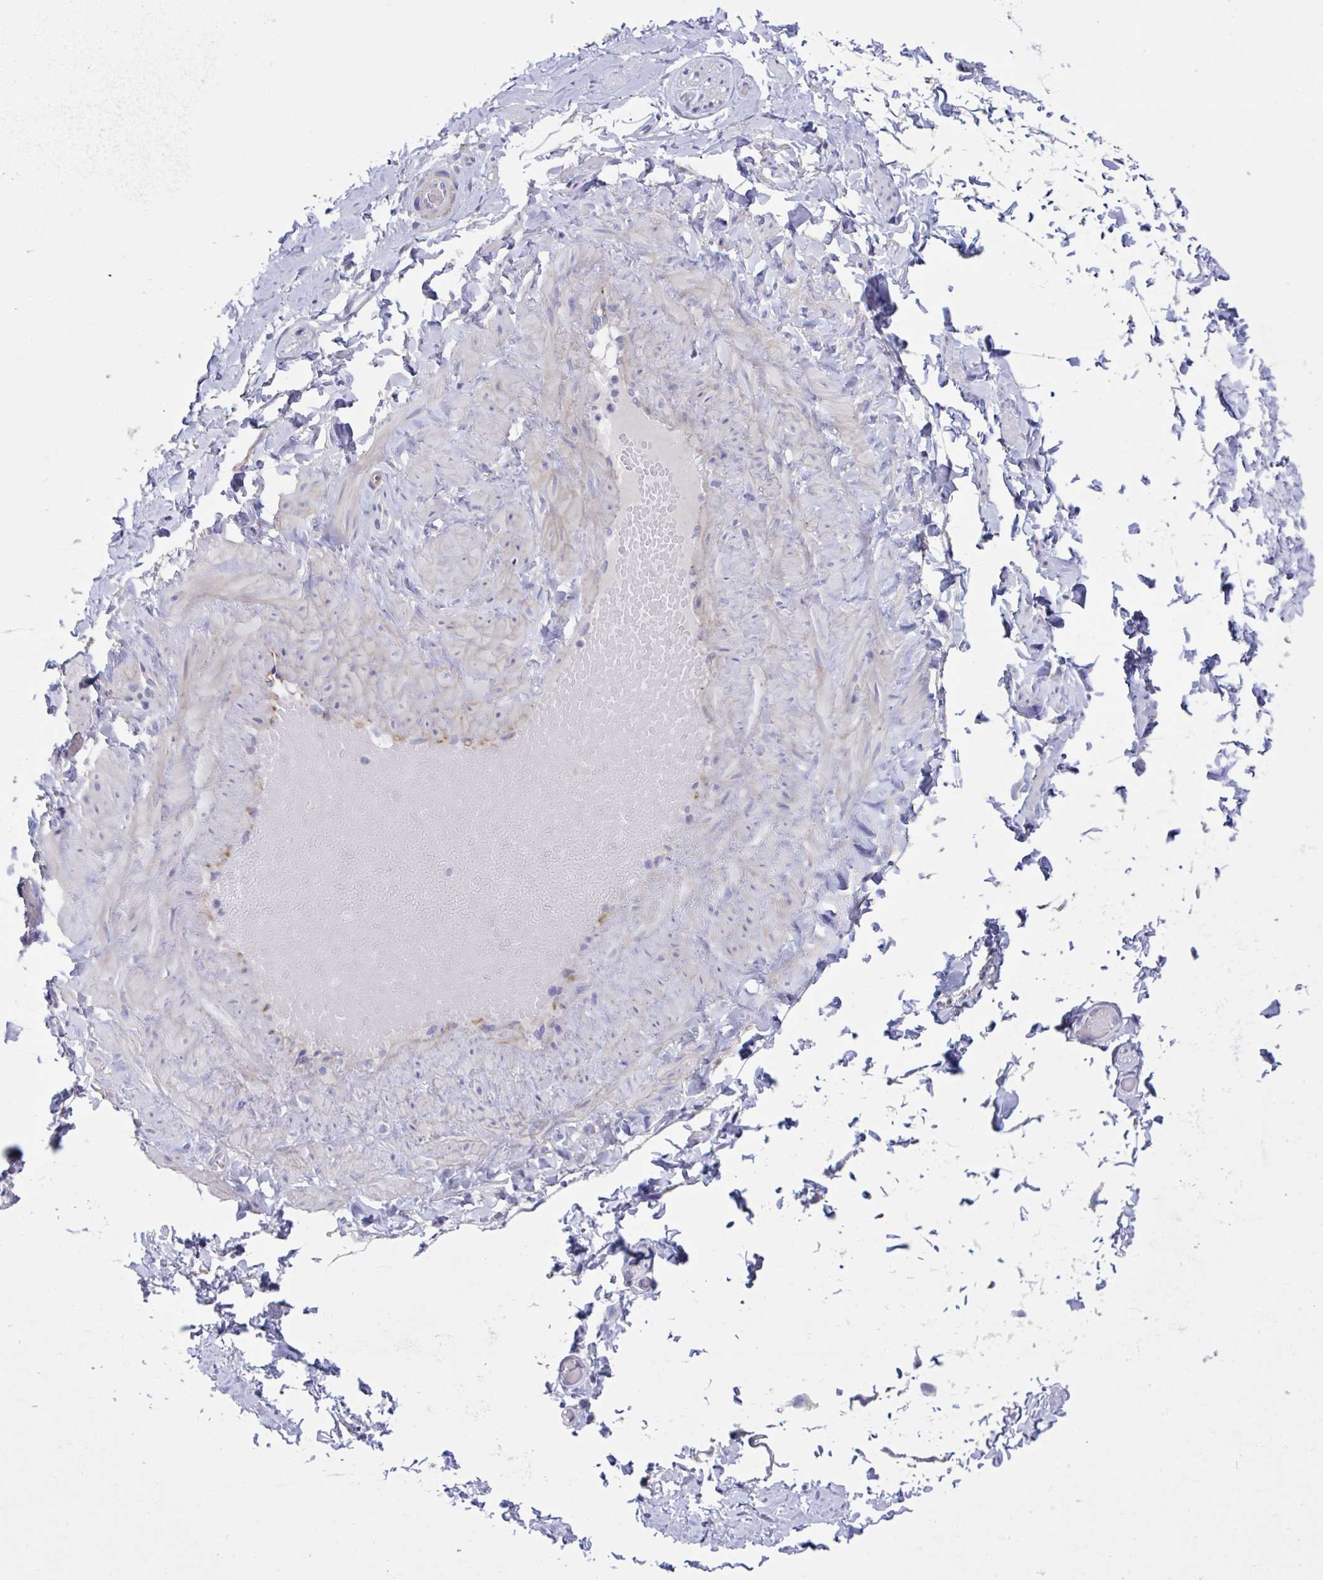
{"staining": {"intensity": "negative", "quantity": "none", "location": "none"}, "tissue": "soft tissue", "cell_type": "Fibroblasts", "image_type": "normal", "snomed": [{"axis": "morphology", "description": "Normal tissue, NOS"}, {"axis": "topography", "description": "Soft tissue"}, {"axis": "topography", "description": "Adipose tissue"}, {"axis": "topography", "description": "Vascular tissue"}, {"axis": "topography", "description": "Peripheral nerve tissue"}], "caption": "Immunohistochemical staining of unremarkable human soft tissue displays no significant expression in fibroblasts. (DAB (3,3'-diaminobenzidine) IHC visualized using brightfield microscopy, high magnification).", "gene": "LPIN3", "patient": {"sex": "male", "age": 29}}